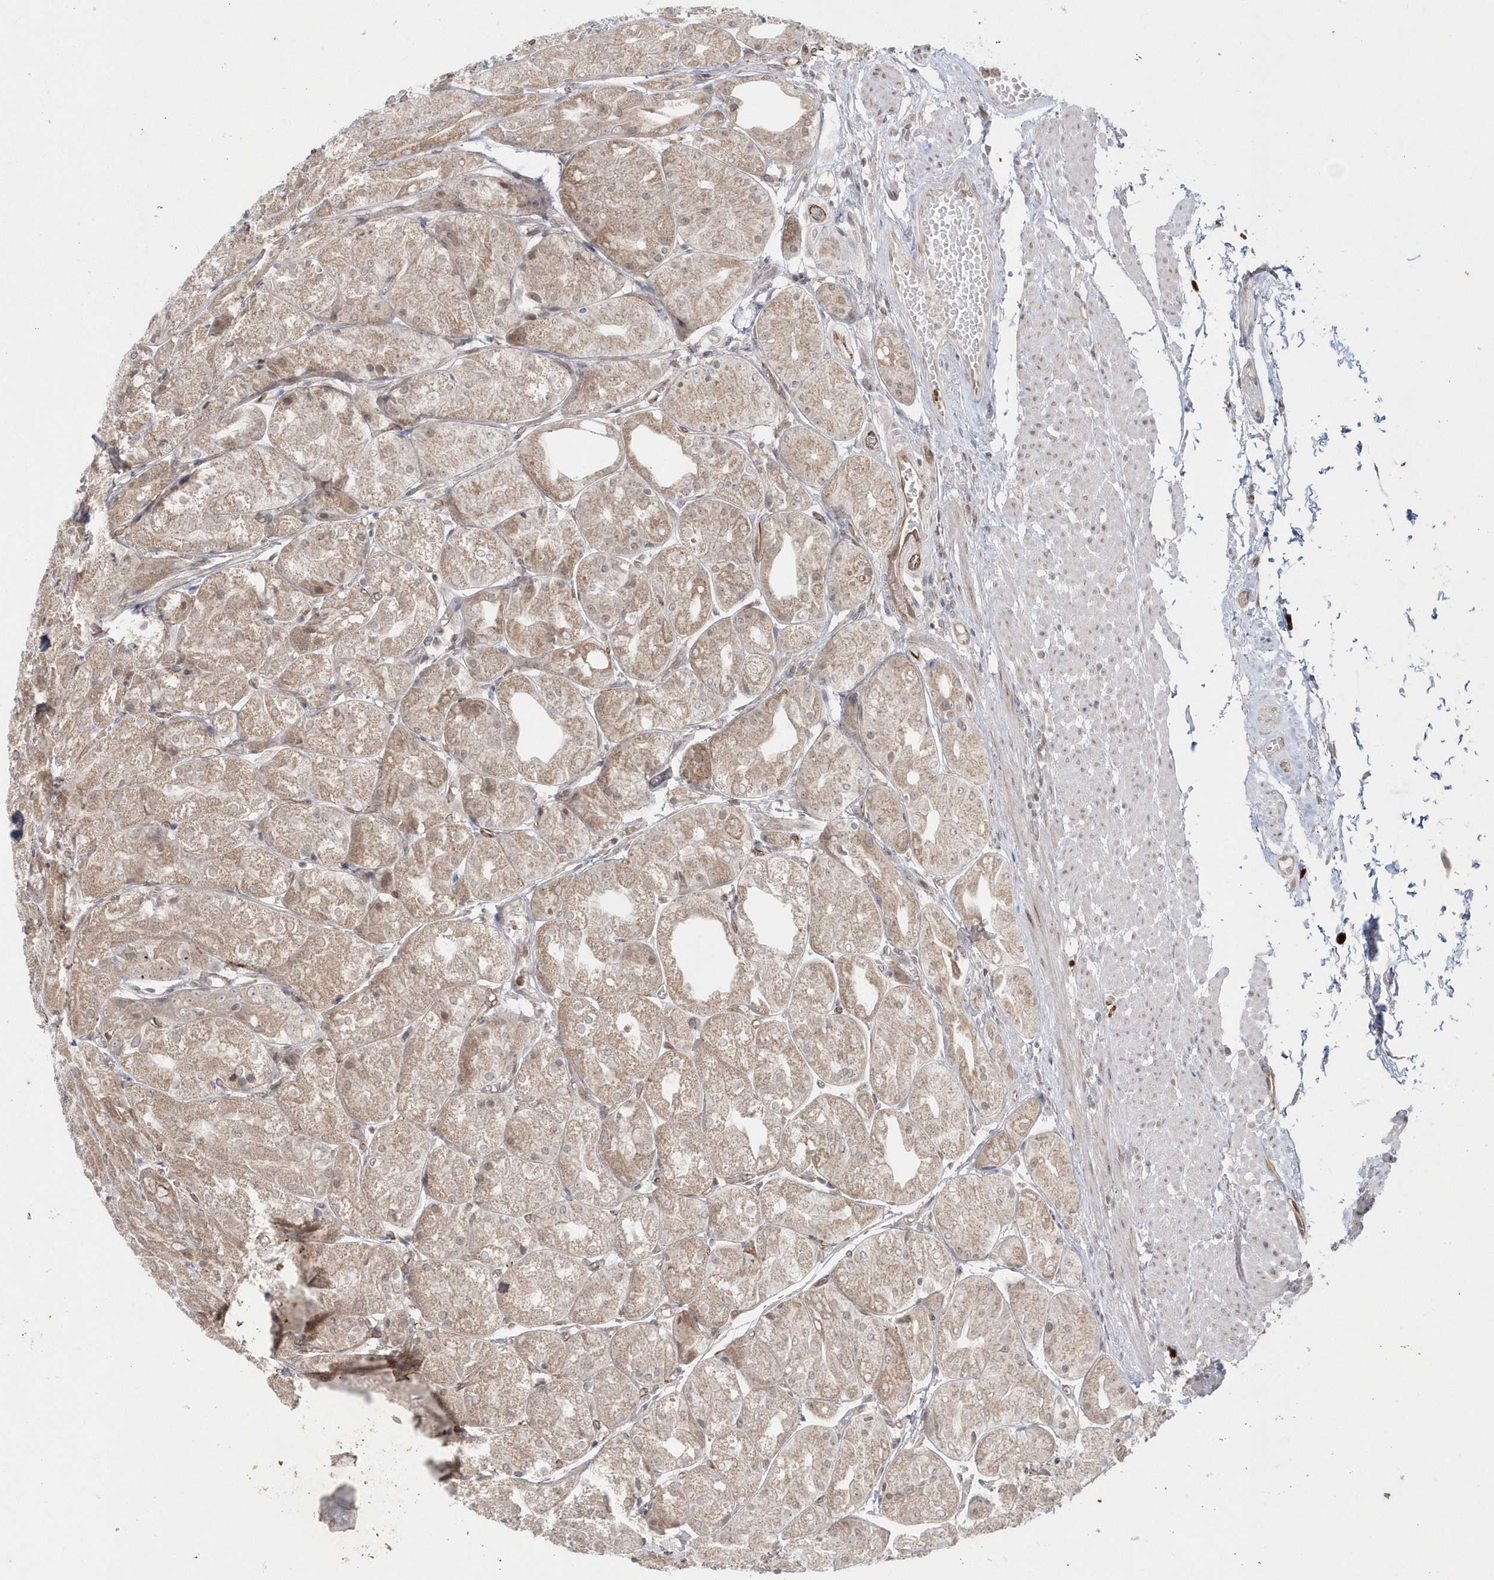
{"staining": {"intensity": "weak", "quantity": ">75%", "location": "cytoplasmic/membranous"}, "tissue": "stomach", "cell_type": "Glandular cells", "image_type": "normal", "snomed": [{"axis": "morphology", "description": "Normal tissue, NOS"}, {"axis": "topography", "description": "Stomach, upper"}], "caption": "A low amount of weak cytoplasmic/membranous positivity is present in approximately >75% of glandular cells in unremarkable stomach. The staining was performed using DAB (3,3'-diaminobenzidine), with brown indicating positive protein expression. Nuclei are stained blue with hematoxylin.", "gene": "DHX57", "patient": {"sex": "male", "age": 72}}